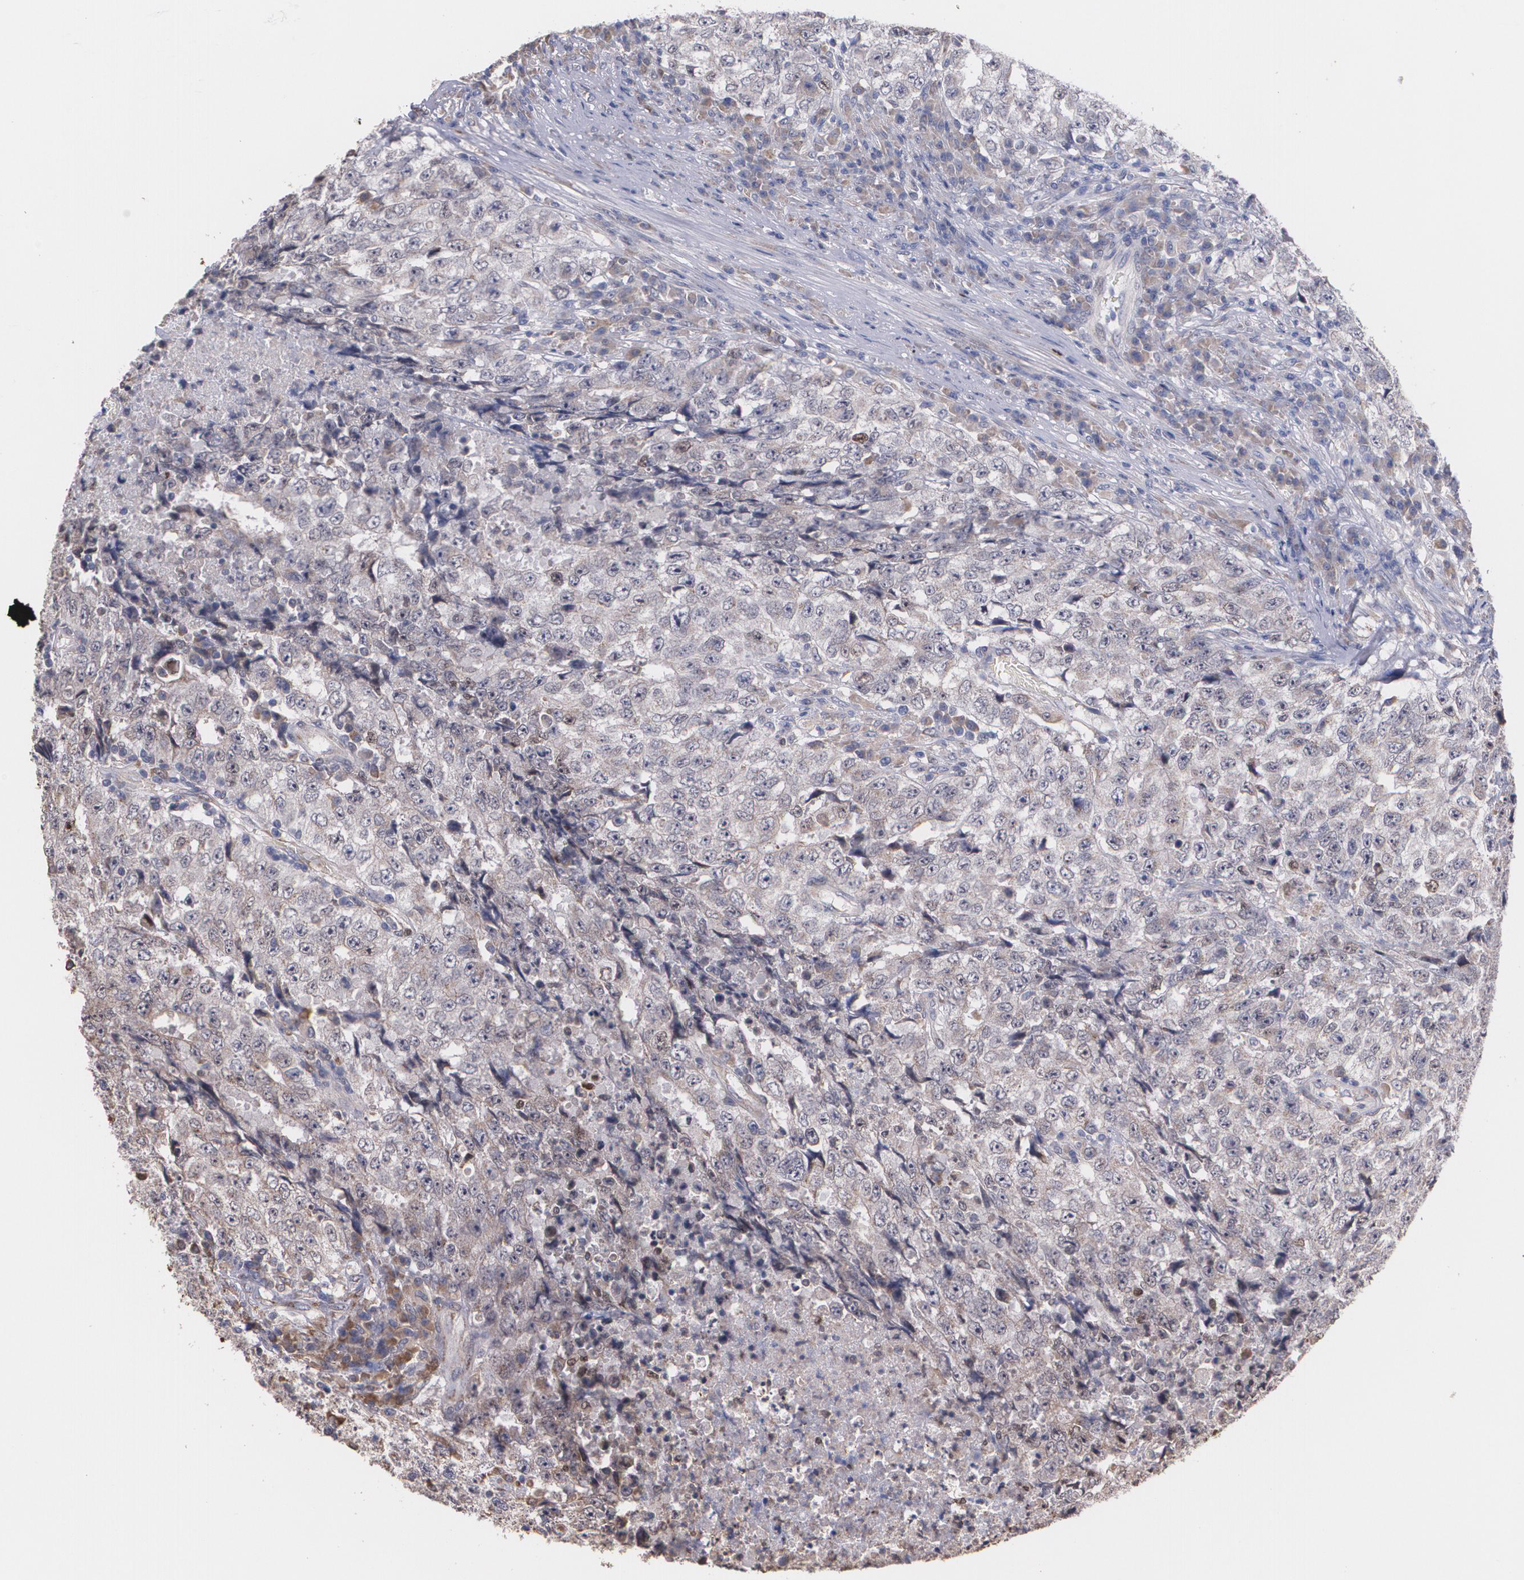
{"staining": {"intensity": "weak", "quantity": "25%-75%", "location": "cytoplasmic/membranous"}, "tissue": "testis cancer", "cell_type": "Tumor cells", "image_type": "cancer", "snomed": [{"axis": "morphology", "description": "Necrosis, NOS"}, {"axis": "morphology", "description": "Carcinoma, Embryonal, NOS"}, {"axis": "topography", "description": "Testis"}], "caption": "A brown stain shows weak cytoplasmic/membranous positivity of a protein in testis cancer tumor cells.", "gene": "ATF3", "patient": {"sex": "male", "age": 19}}